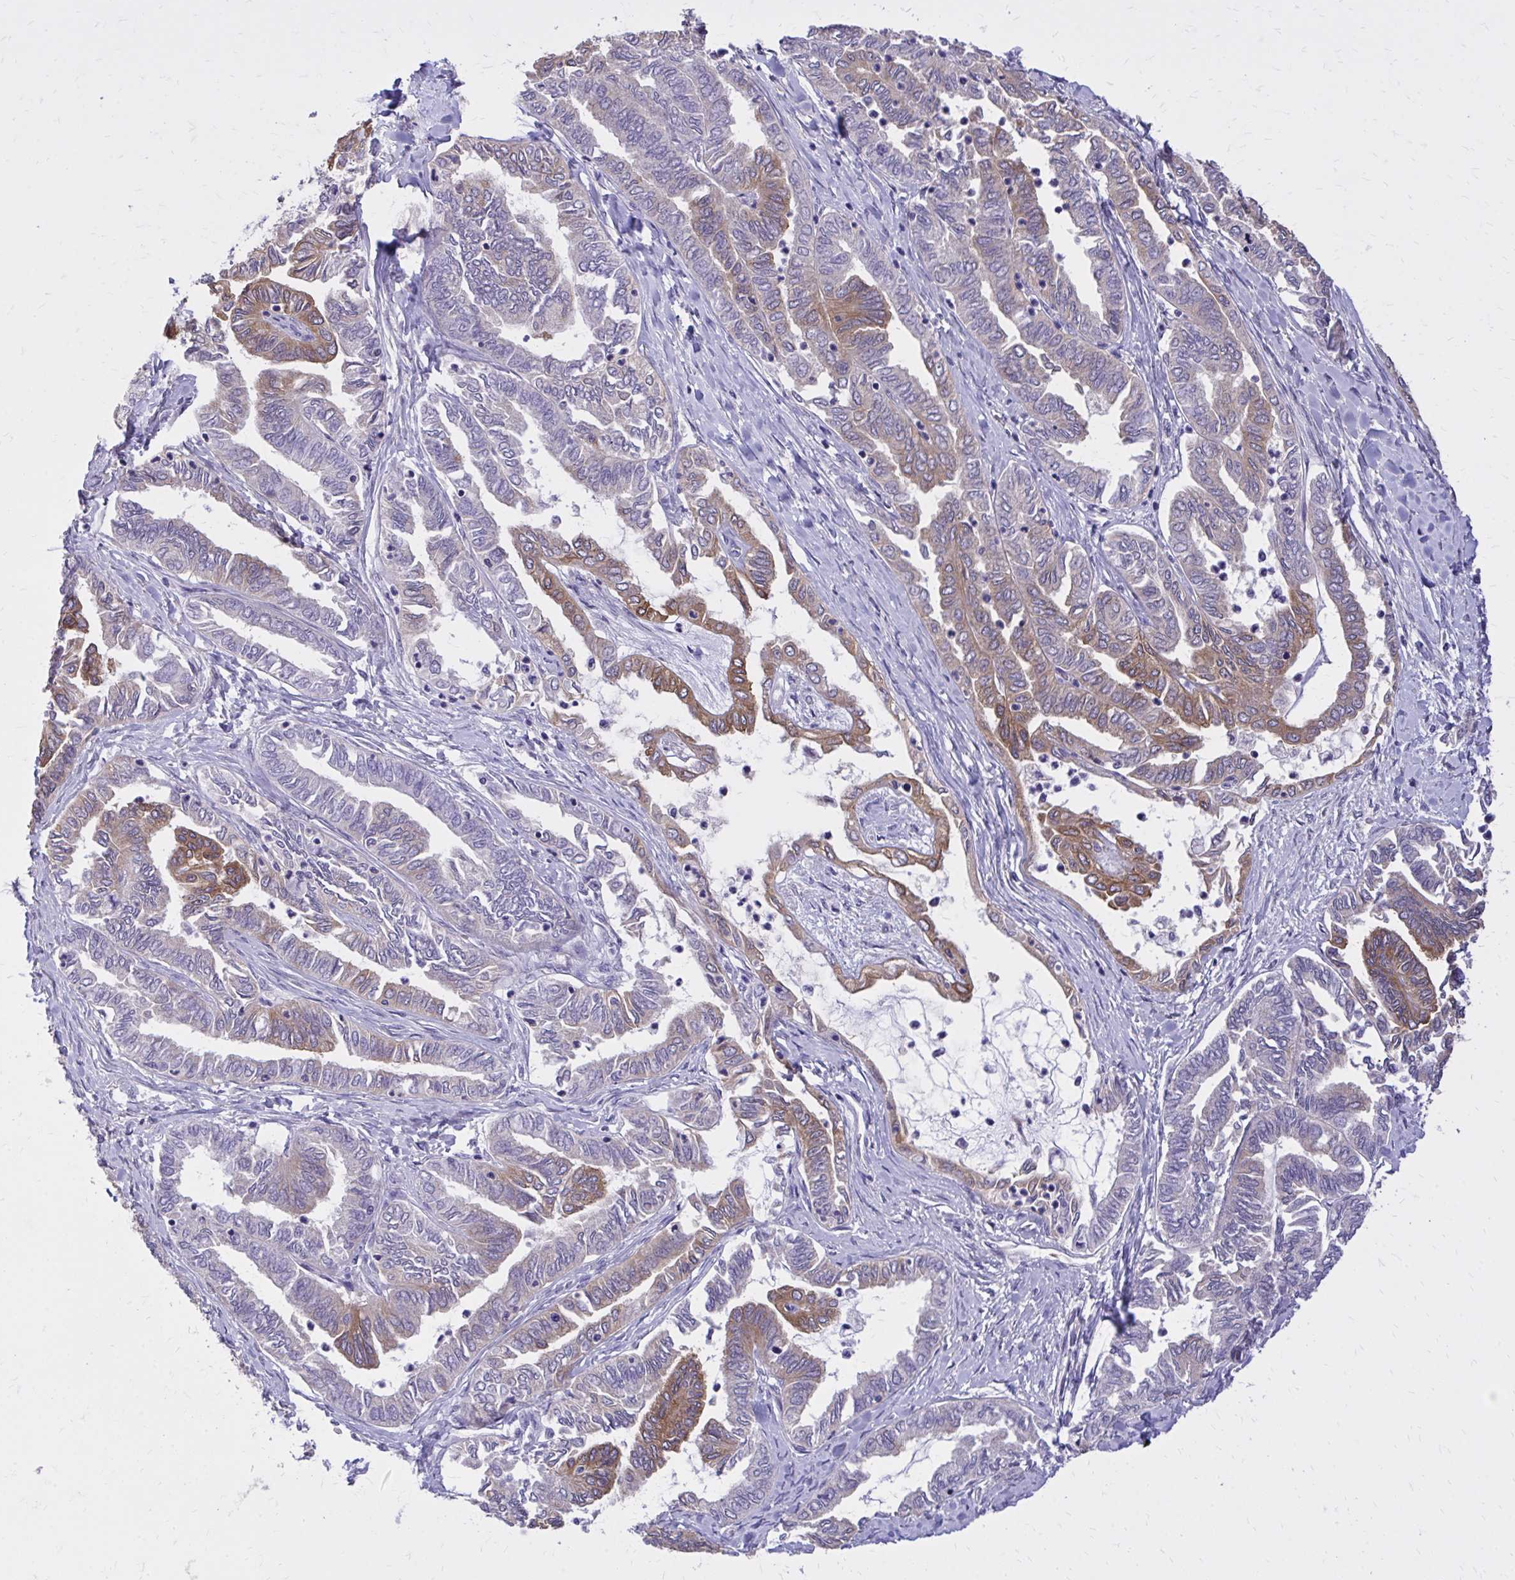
{"staining": {"intensity": "moderate", "quantity": "25%-75%", "location": "cytoplasmic/membranous"}, "tissue": "ovarian cancer", "cell_type": "Tumor cells", "image_type": "cancer", "snomed": [{"axis": "morphology", "description": "Carcinoma, endometroid"}, {"axis": "topography", "description": "Ovary"}], "caption": "Immunohistochemical staining of ovarian endometroid carcinoma displays medium levels of moderate cytoplasmic/membranous staining in about 25%-75% of tumor cells.", "gene": "EPB41L1", "patient": {"sex": "female", "age": 70}}